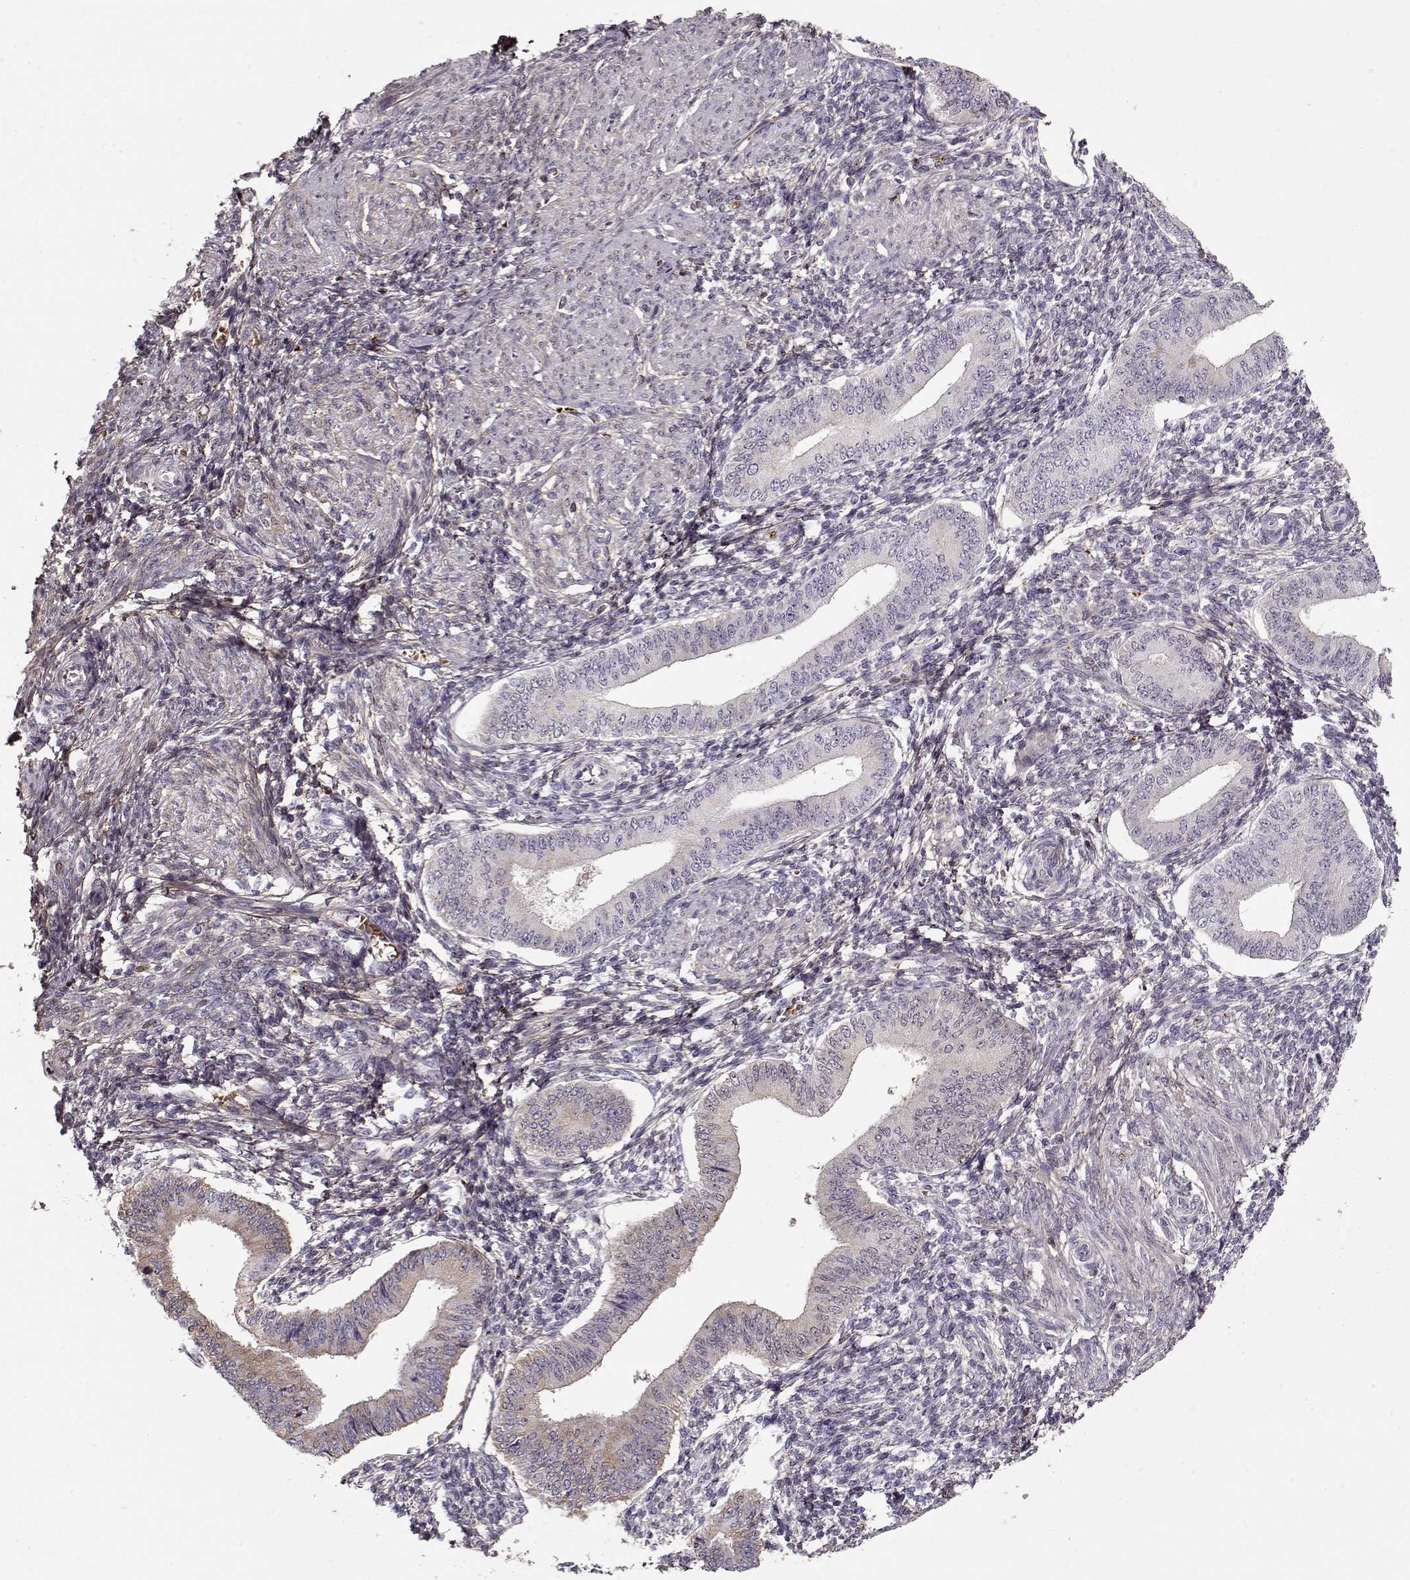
{"staining": {"intensity": "negative", "quantity": "none", "location": "none"}, "tissue": "endometrium", "cell_type": "Cells in endometrial stroma", "image_type": "normal", "snomed": [{"axis": "morphology", "description": "Normal tissue, NOS"}, {"axis": "topography", "description": "Endometrium"}], "caption": "Micrograph shows no significant protein expression in cells in endometrial stroma of normal endometrium.", "gene": "LUM", "patient": {"sex": "female", "age": 42}}